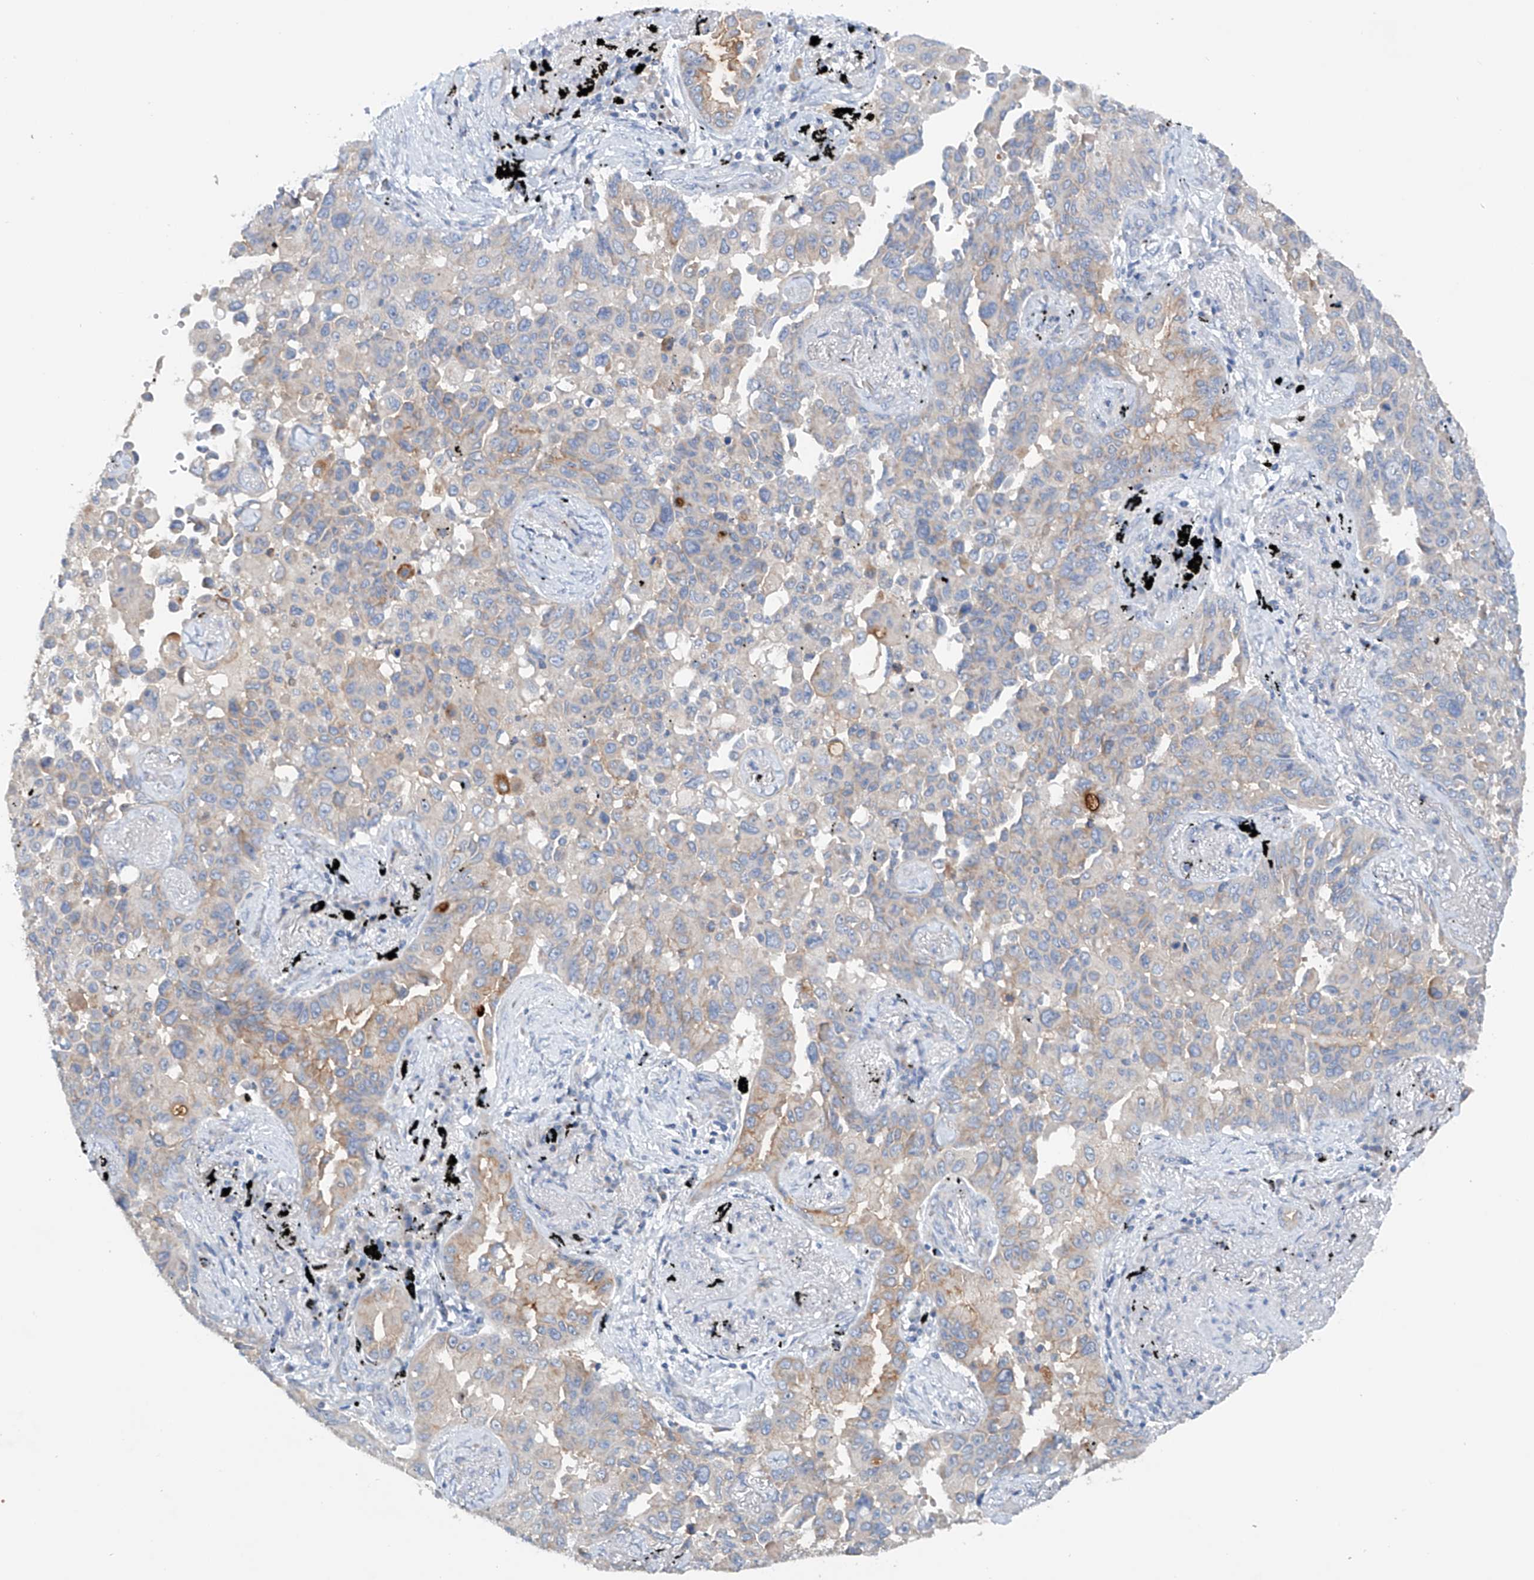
{"staining": {"intensity": "weak", "quantity": "25%-75%", "location": "cytoplasmic/membranous"}, "tissue": "lung cancer", "cell_type": "Tumor cells", "image_type": "cancer", "snomed": [{"axis": "morphology", "description": "Adenocarcinoma, NOS"}, {"axis": "topography", "description": "Lung"}], "caption": "IHC image of human lung adenocarcinoma stained for a protein (brown), which displays low levels of weak cytoplasmic/membranous positivity in approximately 25%-75% of tumor cells.", "gene": "GPC4", "patient": {"sex": "female", "age": 67}}